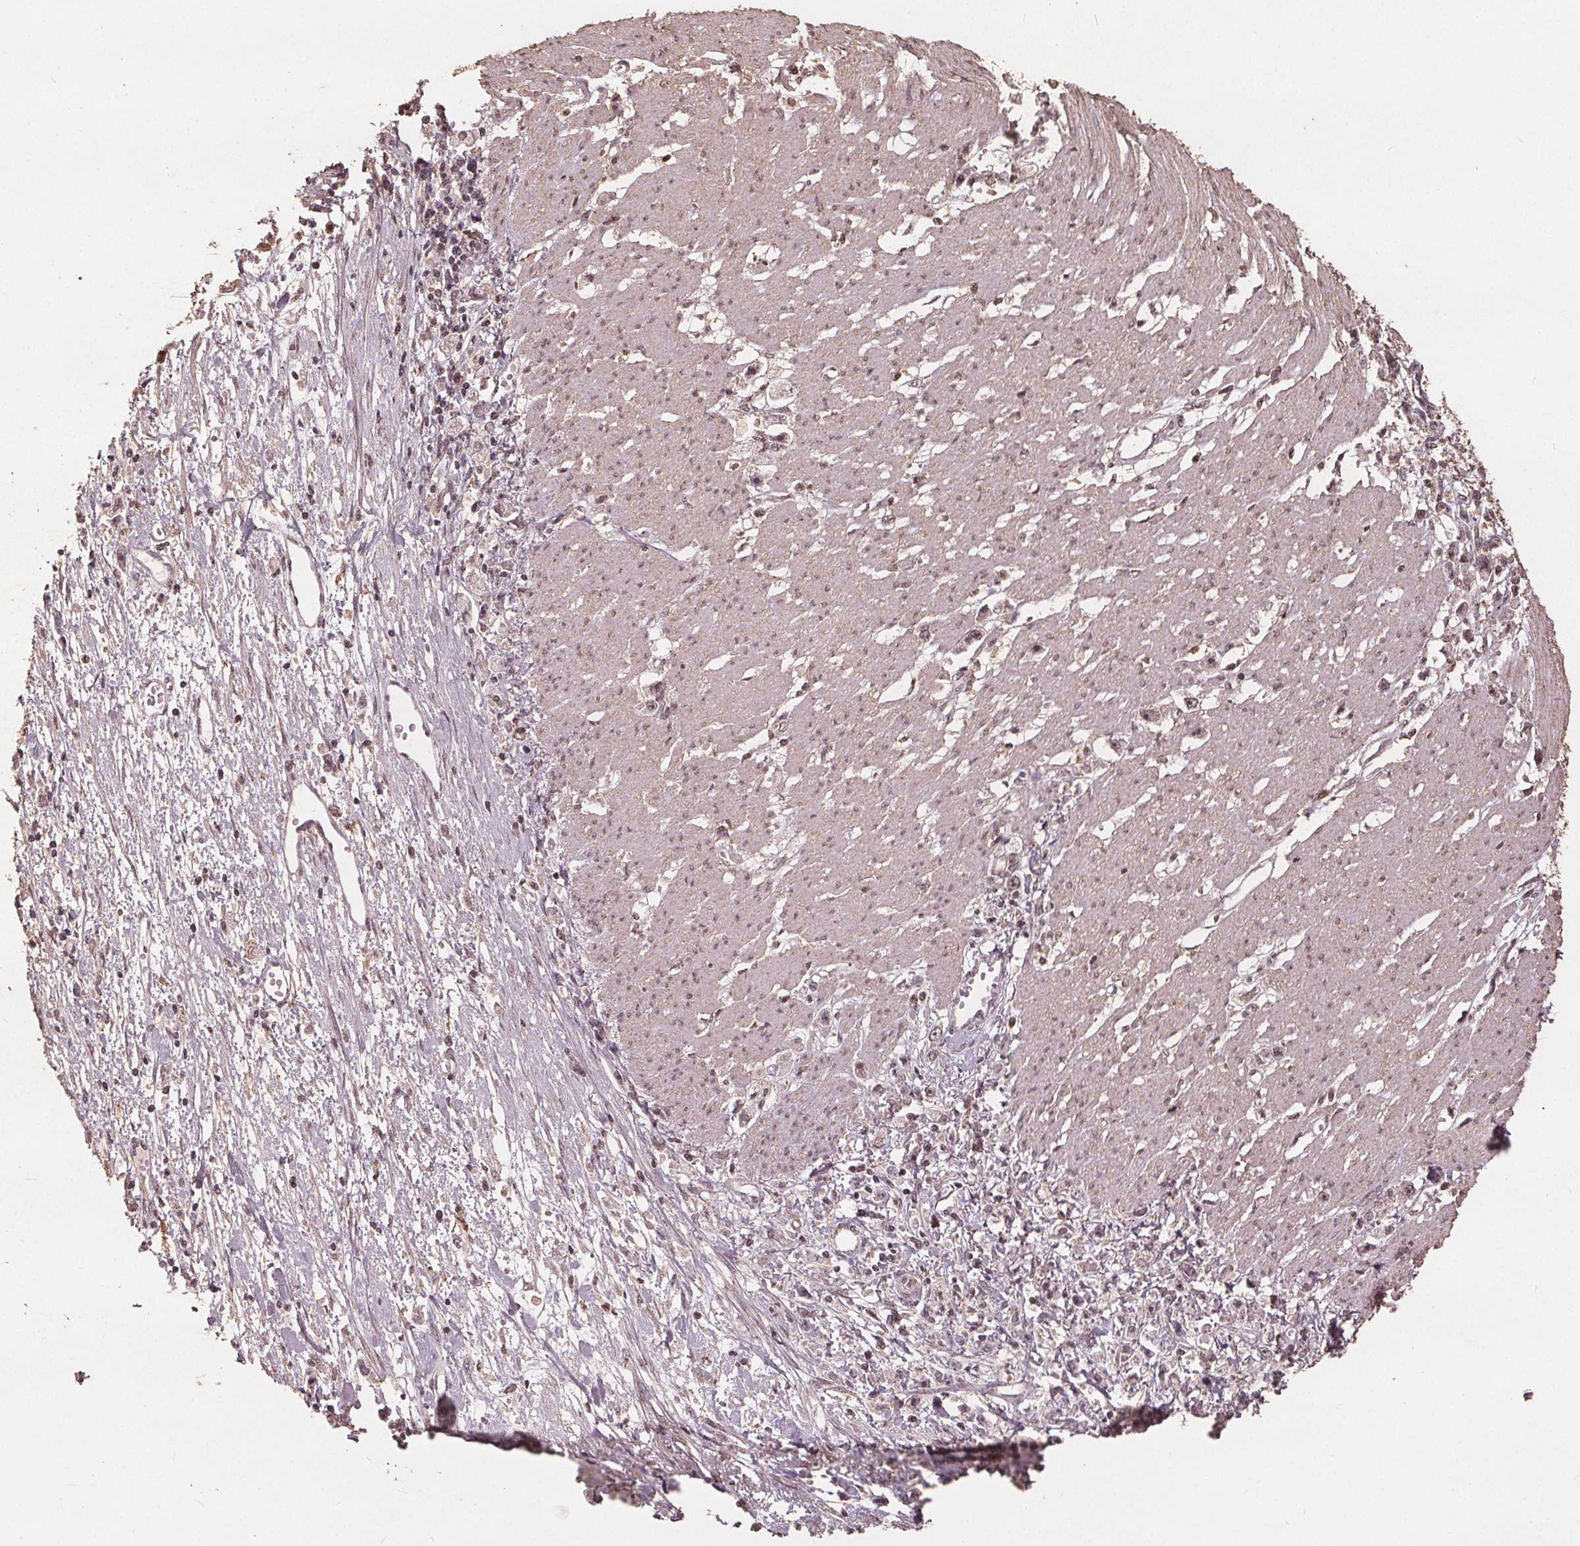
{"staining": {"intensity": "weak", "quantity": "<25%", "location": "nuclear"}, "tissue": "stomach cancer", "cell_type": "Tumor cells", "image_type": "cancer", "snomed": [{"axis": "morphology", "description": "Adenocarcinoma, NOS"}, {"axis": "topography", "description": "Stomach"}], "caption": "High power microscopy image of an immunohistochemistry image of adenocarcinoma (stomach), revealing no significant expression in tumor cells.", "gene": "DSG3", "patient": {"sex": "female", "age": 59}}